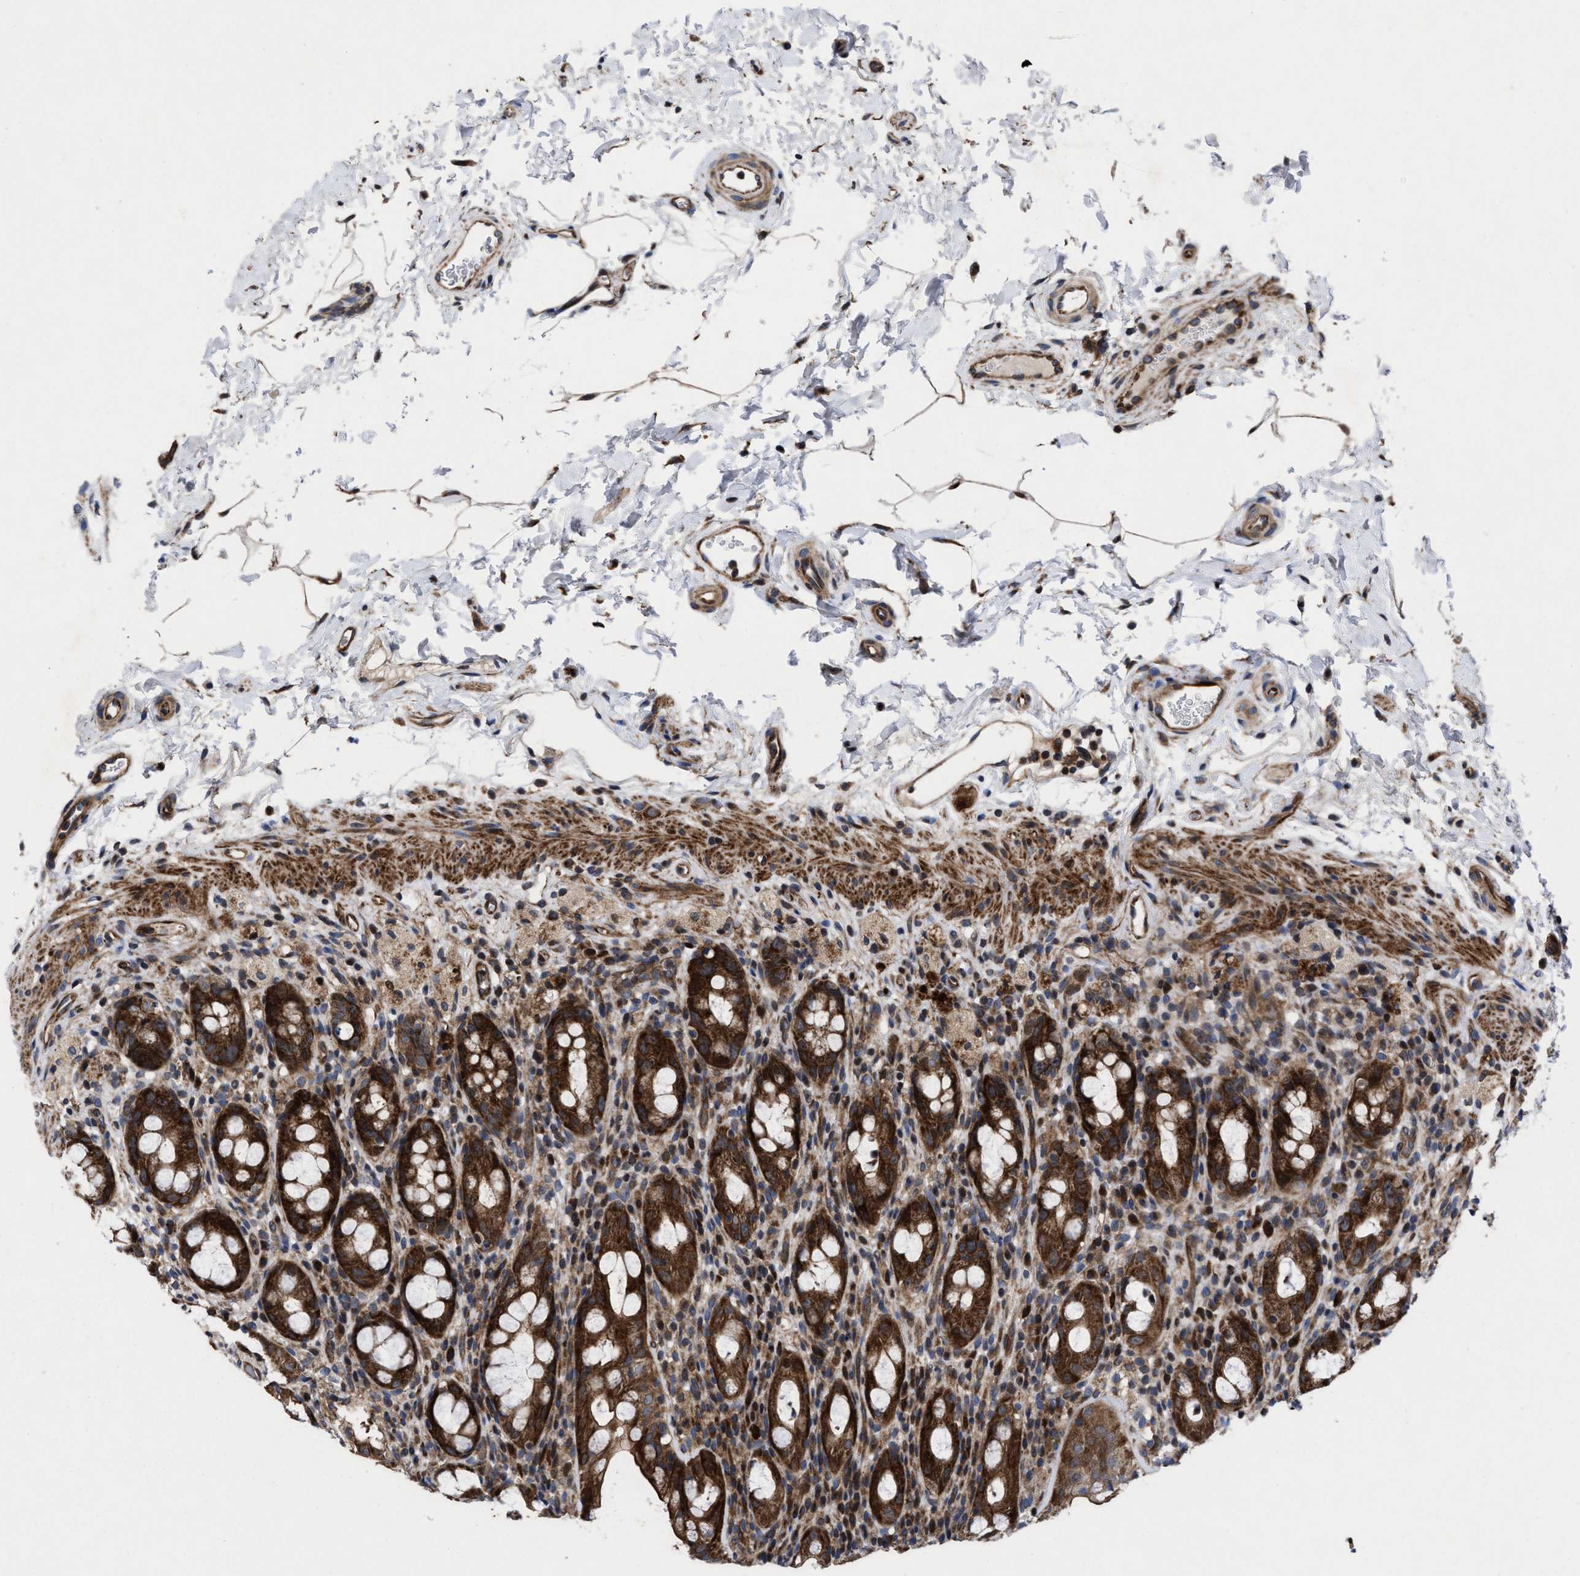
{"staining": {"intensity": "strong", "quantity": ">75%", "location": "cytoplasmic/membranous"}, "tissue": "rectum", "cell_type": "Glandular cells", "image_type": "normal", "snomed": [{"axis": "morphology", "description": "Normal tissue, NOS"}, {"axis": "topography", "description": "Rectum"}], "caption": "This is an image of immunohistochemistry (IHC) staining of normal rectum, which shows strong staining in the cytoplasmic/membranous of glandular cells.", "gene": "MRPL50", "patient": {"sex": "male", "age": 44}}